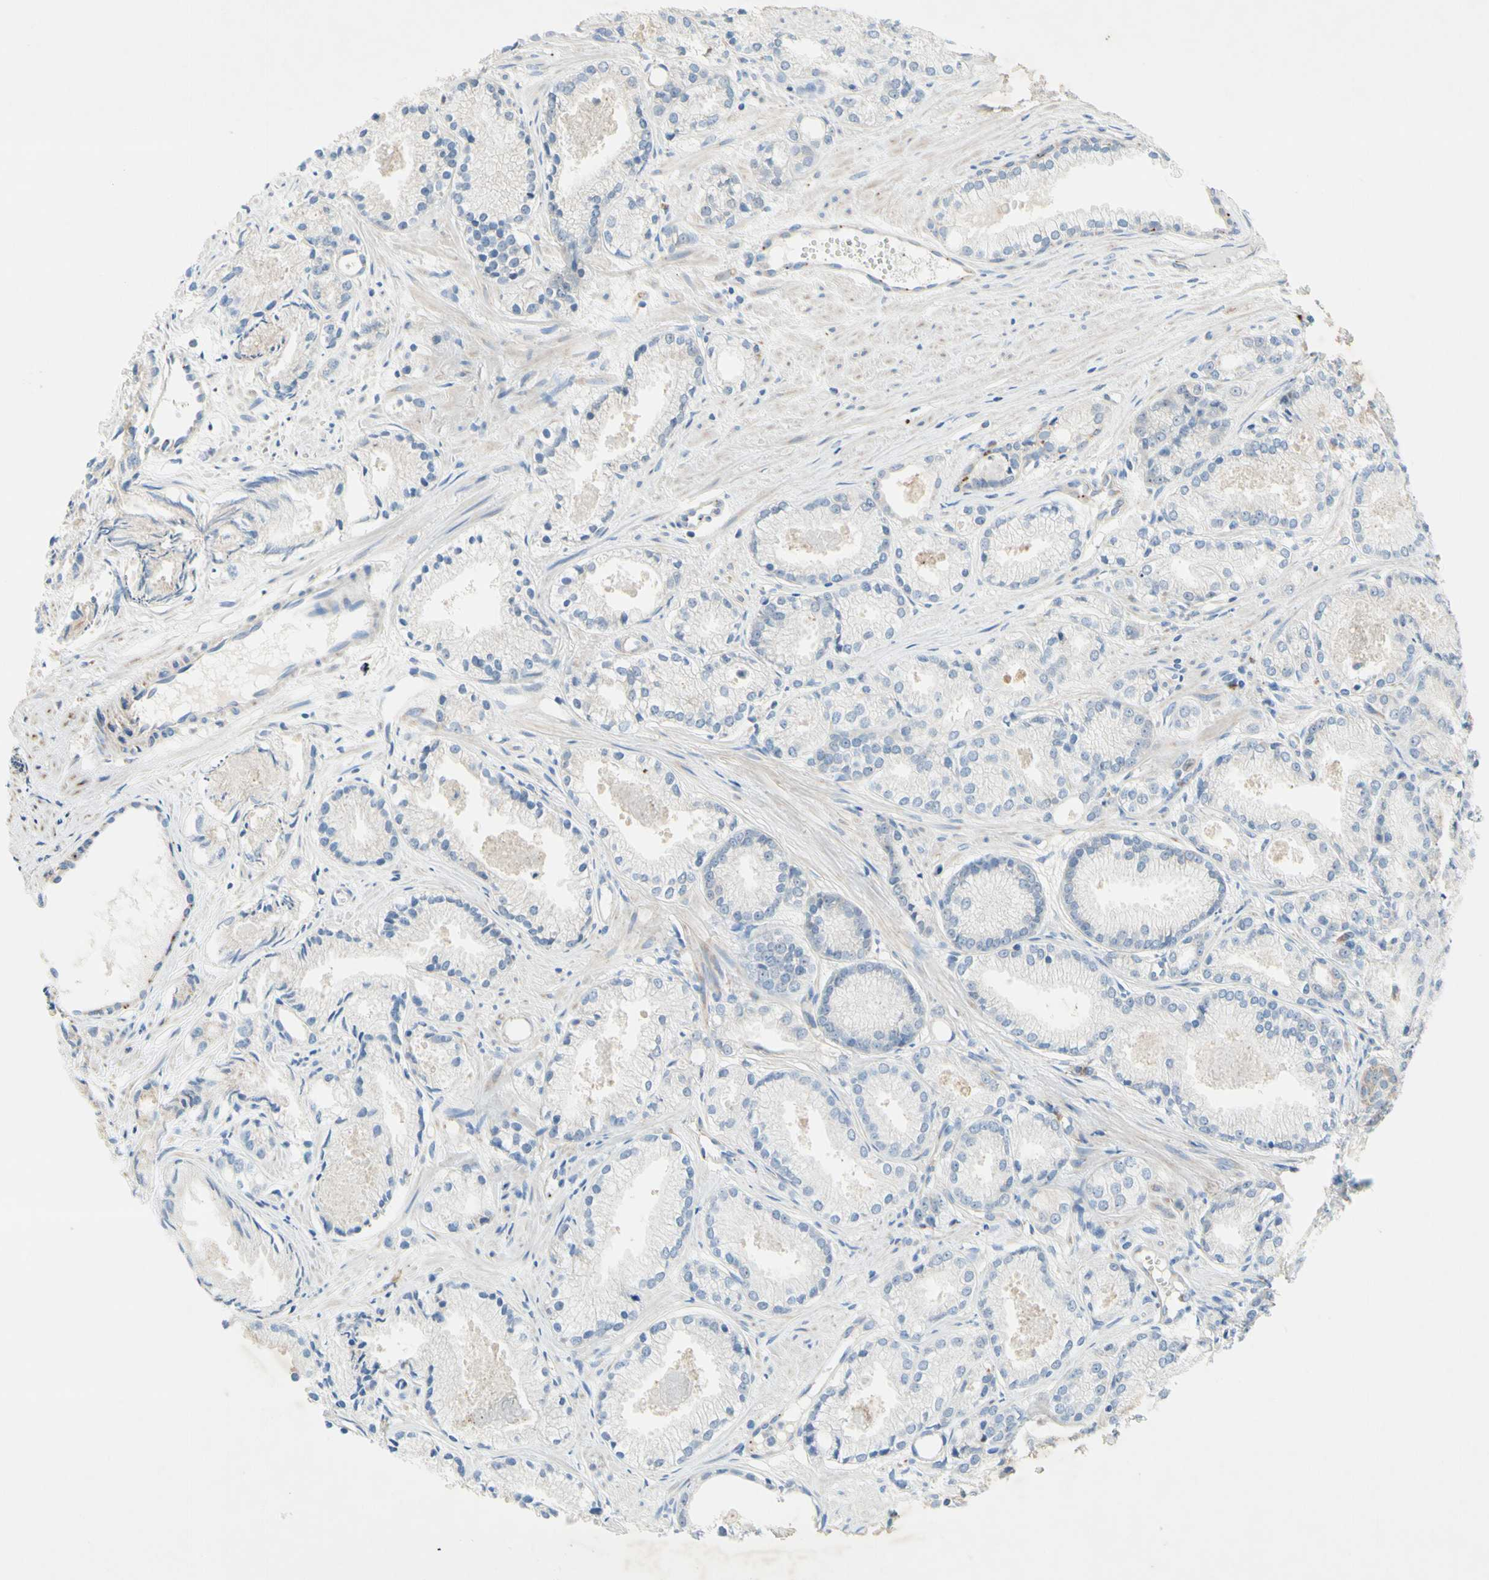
{"staining": {"intensity": "weak", "quantity": "25%-75%", "location": "cytoplasmic/membranous"}, "tissue": "prostate cancer", "cell_type": "Tumor cells", "image_type": "cancer", "snomed": [{"axis": "morphology", "description": "Adenocarcinoma, Low grade"}, {"axis": "topography", "description": "Prostate"}], "caption": "Prostate adenocarcinoma (low-grade) tissue shows weak cytoplasmic/membranous expression in approximately 25%-75% of tumor cells The staining was performed using DAB, with brown indicating positive protein expression. Nuclei are stained blue with hematoxylin.", "gene": "MFF", "patient": {"sex": "male", "age": 72}}